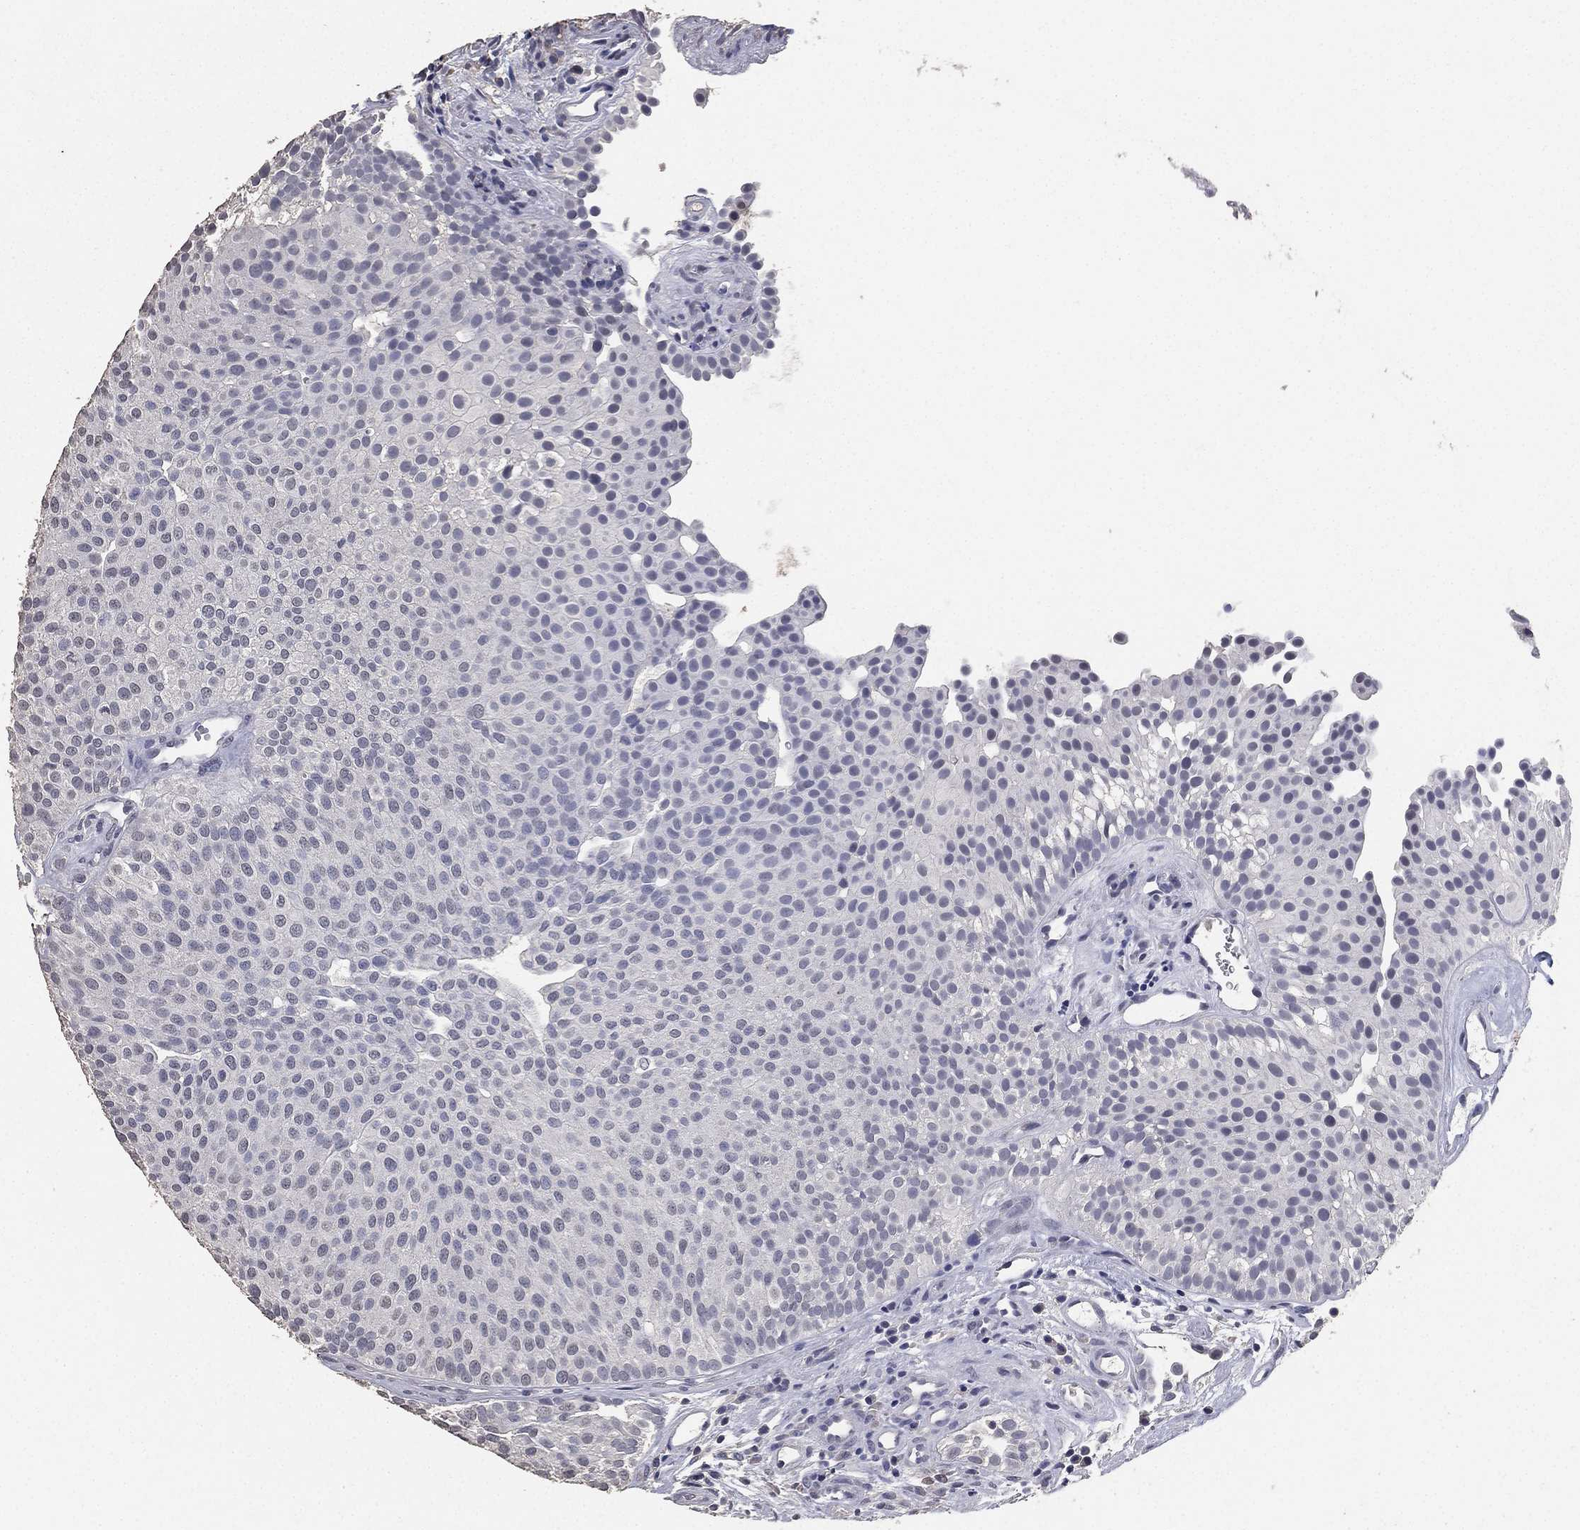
{"staining": {"intensity": "negative", "quantity": "none", "location": "none"}, "tissue": "urothelial cancer", "cell_type": "Tumor cells", "image_type": "cancer", "snomed": [{"axis": "morphology", "description": "Urothelial carcinoma, Low grade"}, {"axis": "topography", "description": "Urinary bladder"}], "caption": "Protein analysis of urothelial carcinoma (low-grade) reveals no significant expression in tumor cells.", "gene": "DSG1", "patient": {"sex": "female", "age": 87}}